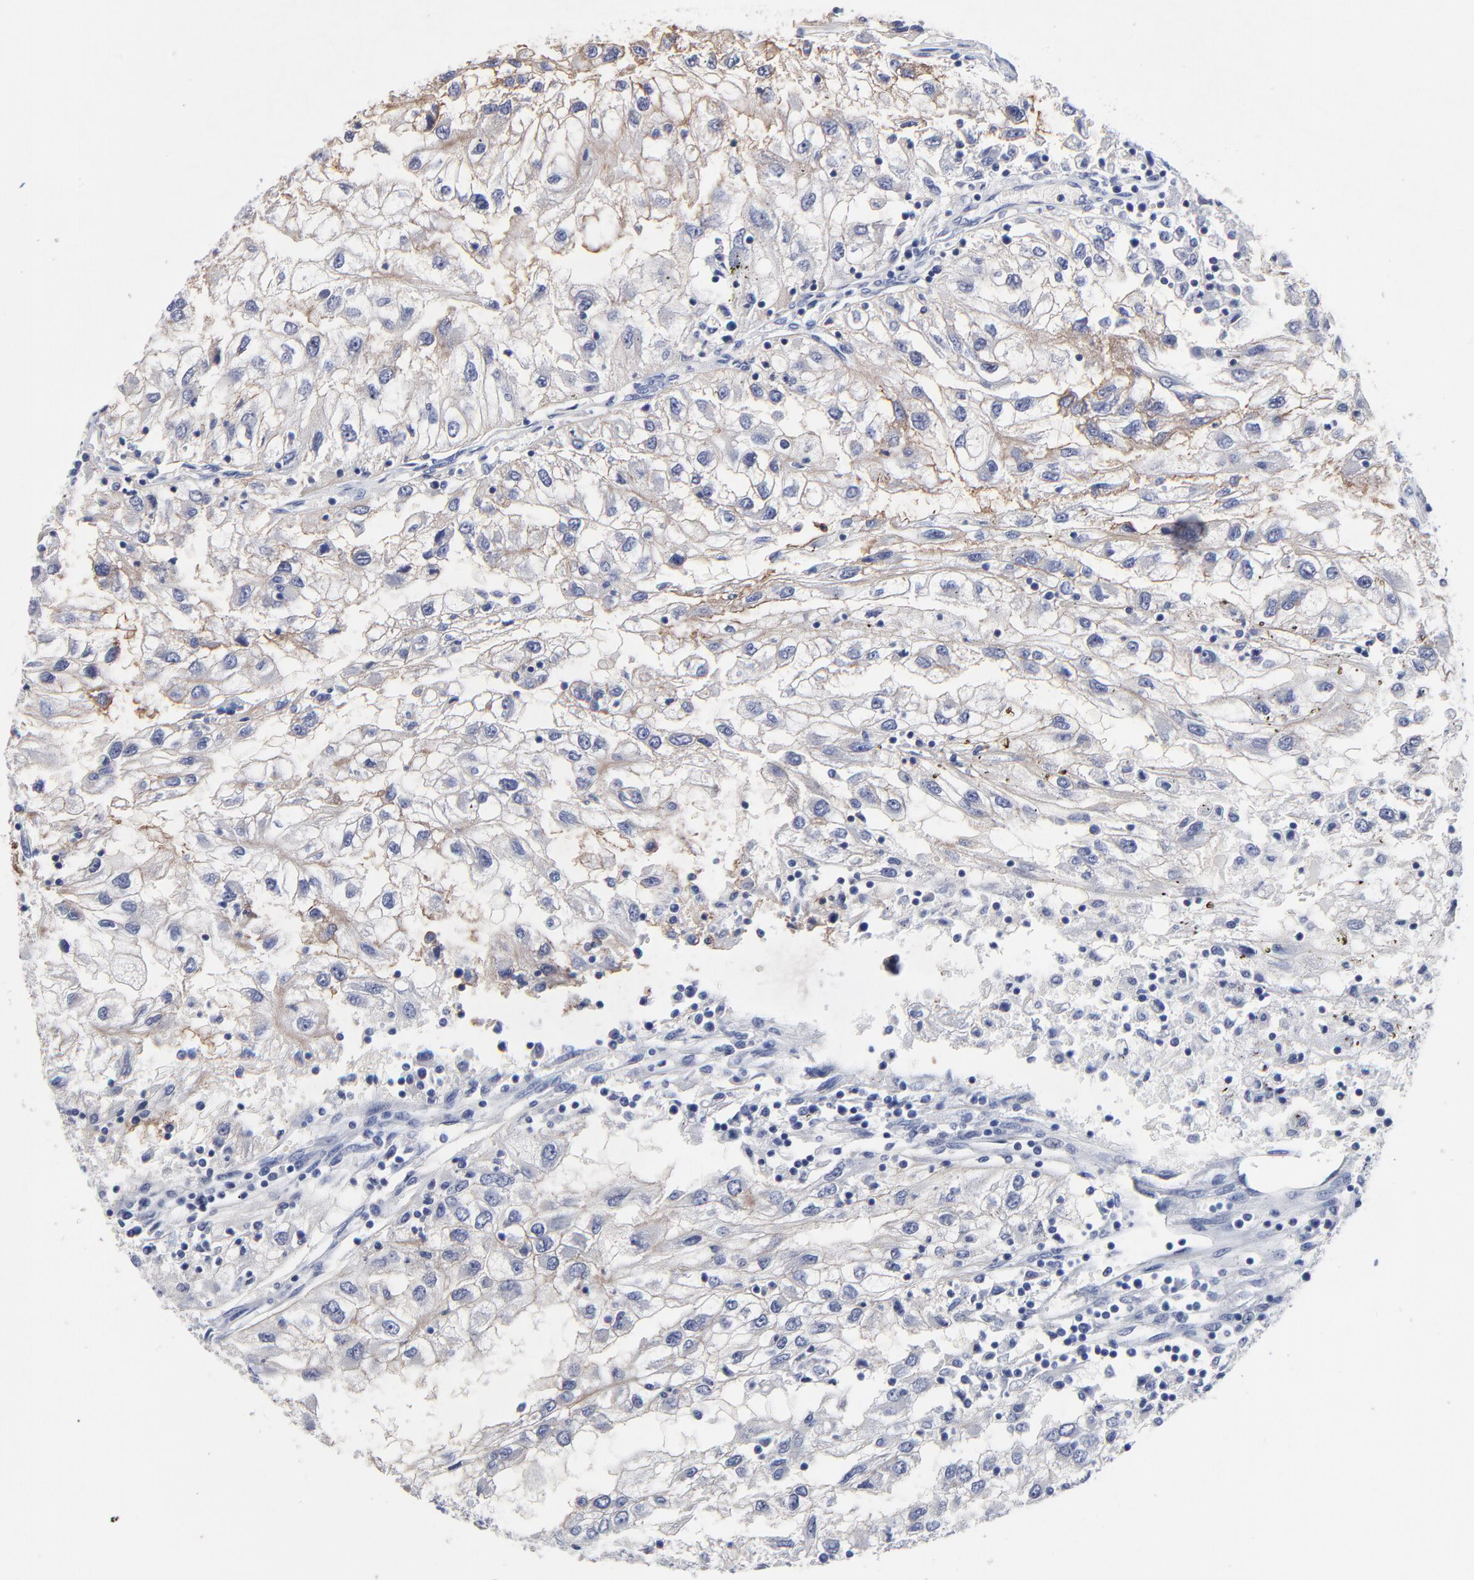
{"staining": {"intensity": "negative", "quantity": "none", "location": "none"}, "tissue": "renal cancer", "cell_type": "Tumor cells", "image_type": "cancer", "snomed": [{"axis": "morphology", "description": "Normal tissue, NOS"}, {"axis": "morphology", "description": "Adenocarcinoma, NOS"}, {"axis": "topography", "description": "Kidney"}], "caption": "Immunohistochemical staining of human renal cancer (adenocarcinoma) displays no significant expression in tumor cells.", "gene": "CXADR", "patient": {"sex": "male", "age": 71}}